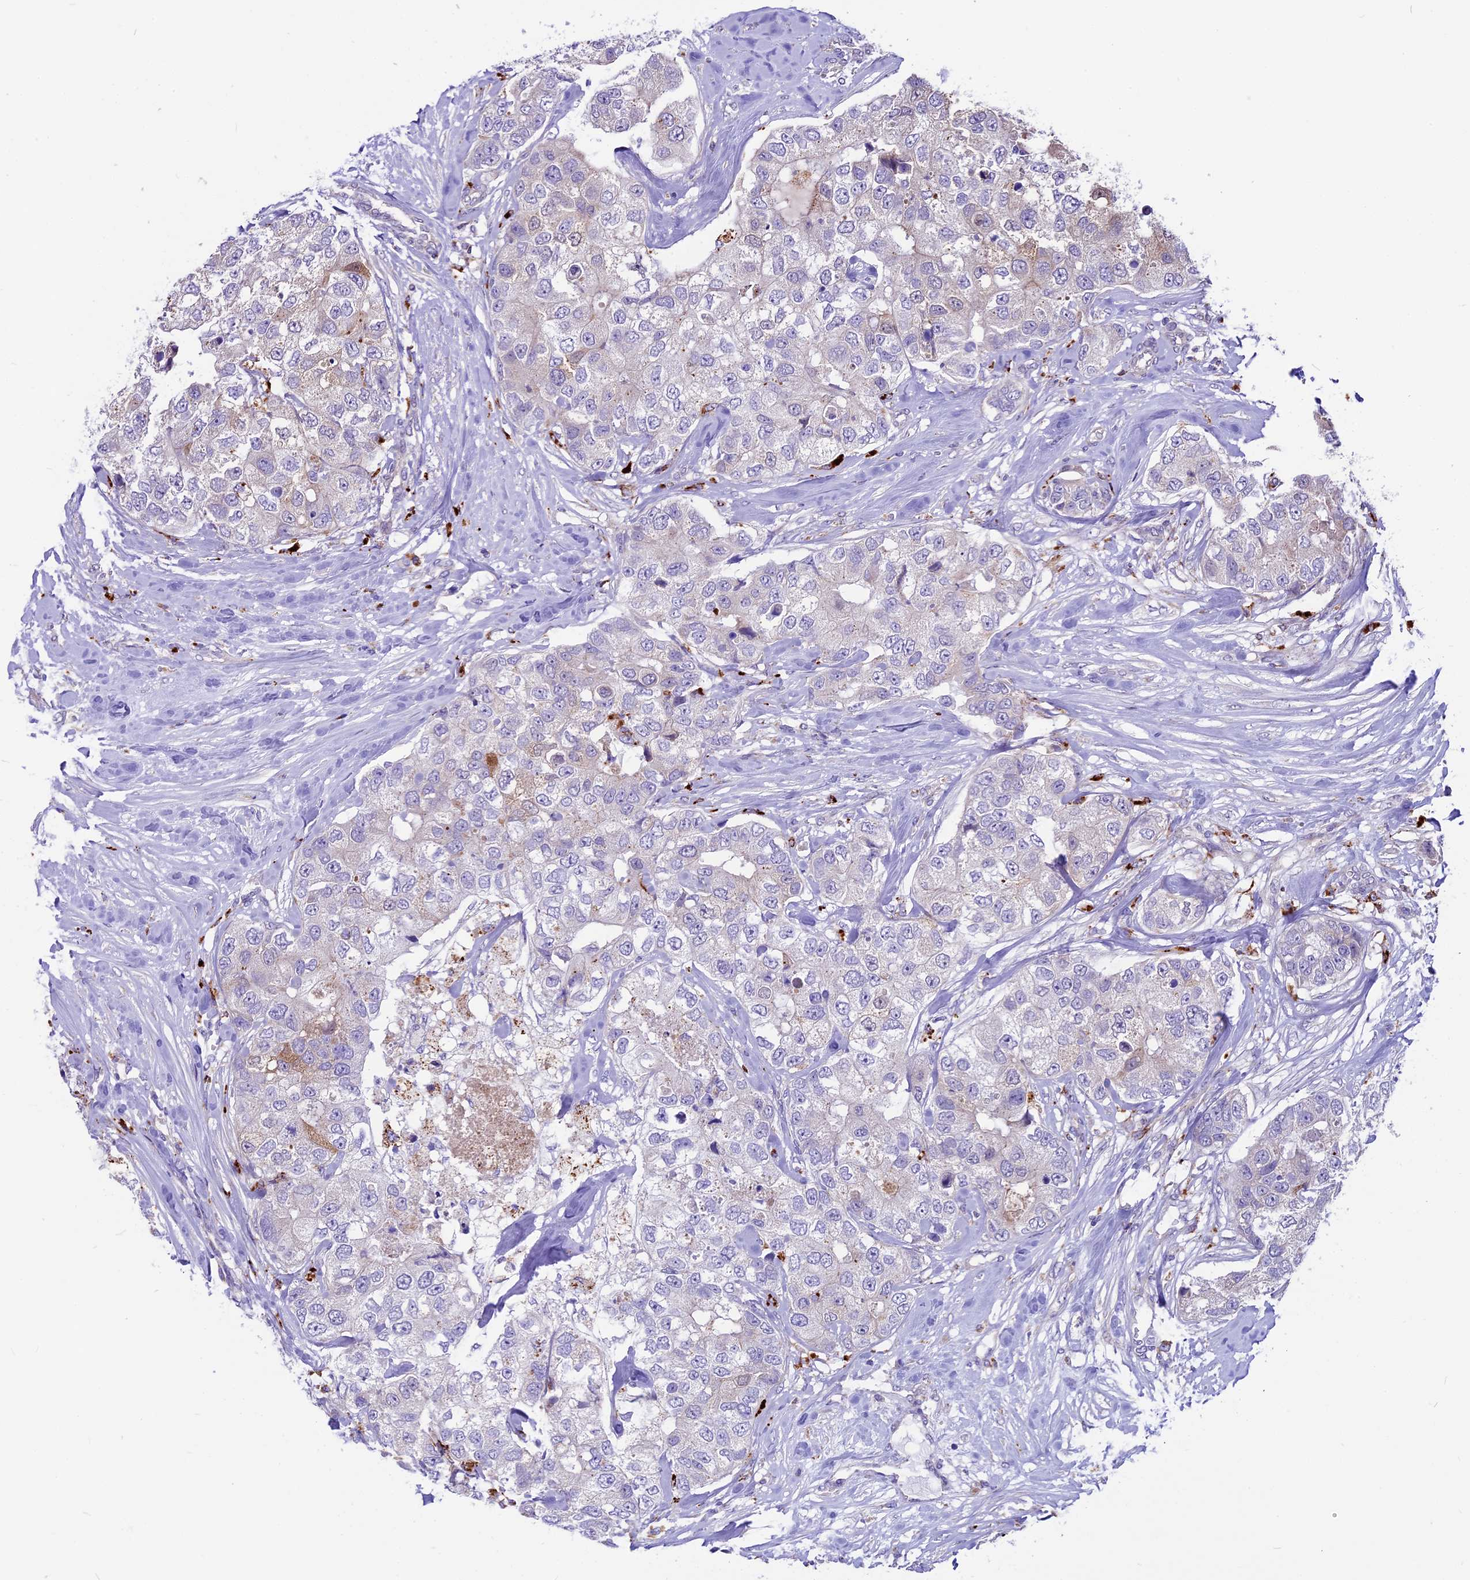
{"staining": {"intensity": "negative", "quantity": "none", "location": "none"}, "tissue": "breast cancer", "cell_type": "Tumor cells", "image_type": "cancer", "snomed": [{"axis": "morphology", "description": "Duct carcinoma"}, {"axis": "topography", "description": "Breast"}], "caption": "IHC micrograph of breast infiltrating ductal carcinoma stained for a protein (brown), which shows no positivity in tumor cells. (DAB IHC, high magnification).", "gene": "THRSP", "patient": {"sex": "female", "age": 62}}